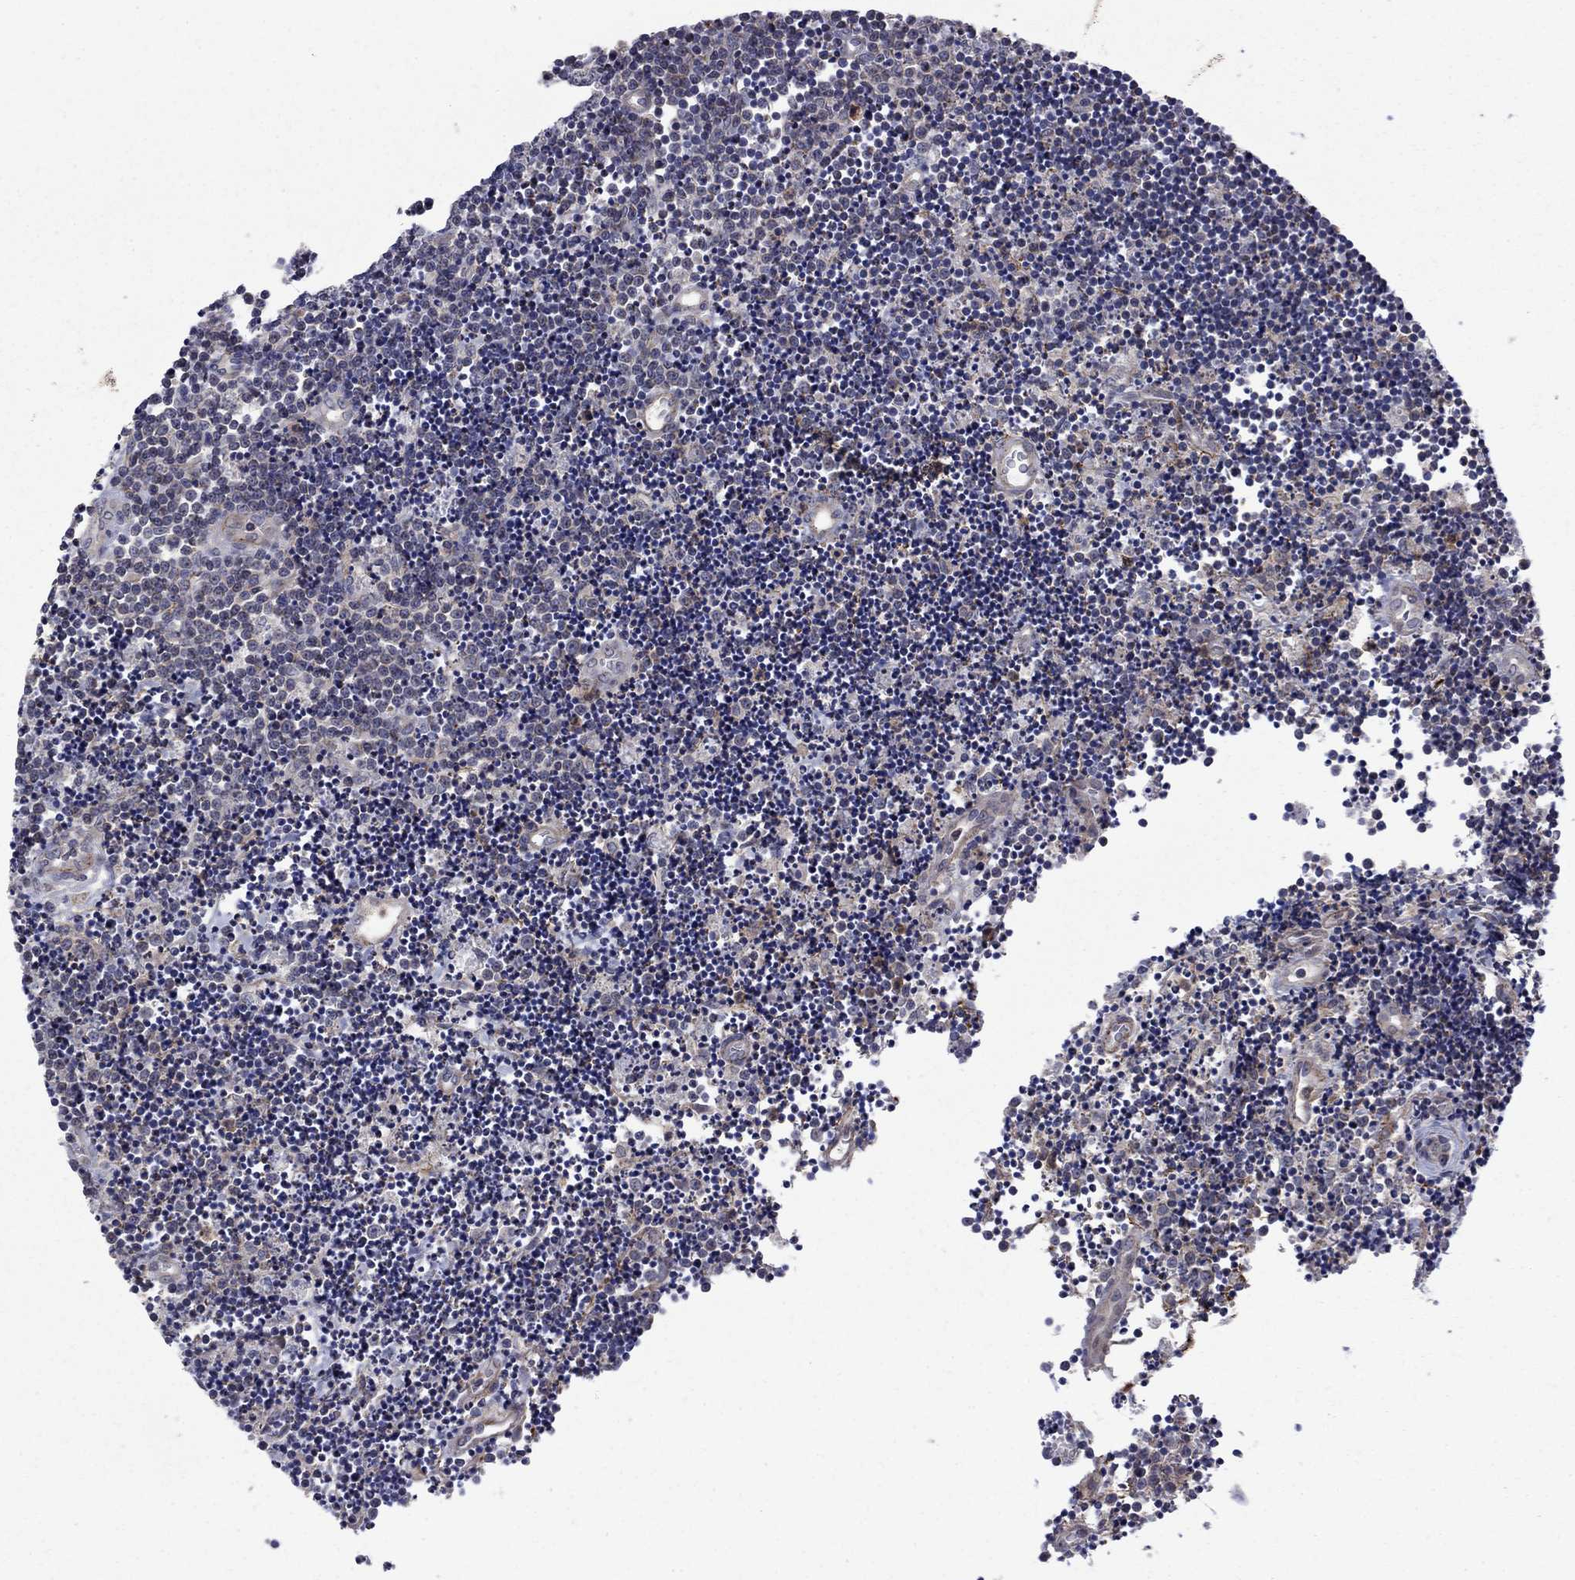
{"staining": {"intensity": "negative", "quantity": "none", "location": "none"}, "tissue": "lymphoma", "cell_type": "Tumor cells", "image_type": "cancer", "snomed": [{"axis": "morphology", "description": "Malignant lymphoma, non-Hodgkin's type, Low grade"}, {"axis": "topography", "description": "Brain"}], "caption": "This is a histopathology image of immunohistochemistry (IHC) staining of lymphoma, which shows no expression in tumor cells.", "gene": "DOP1B", "patient": {"sex": "female", "age": 66}}